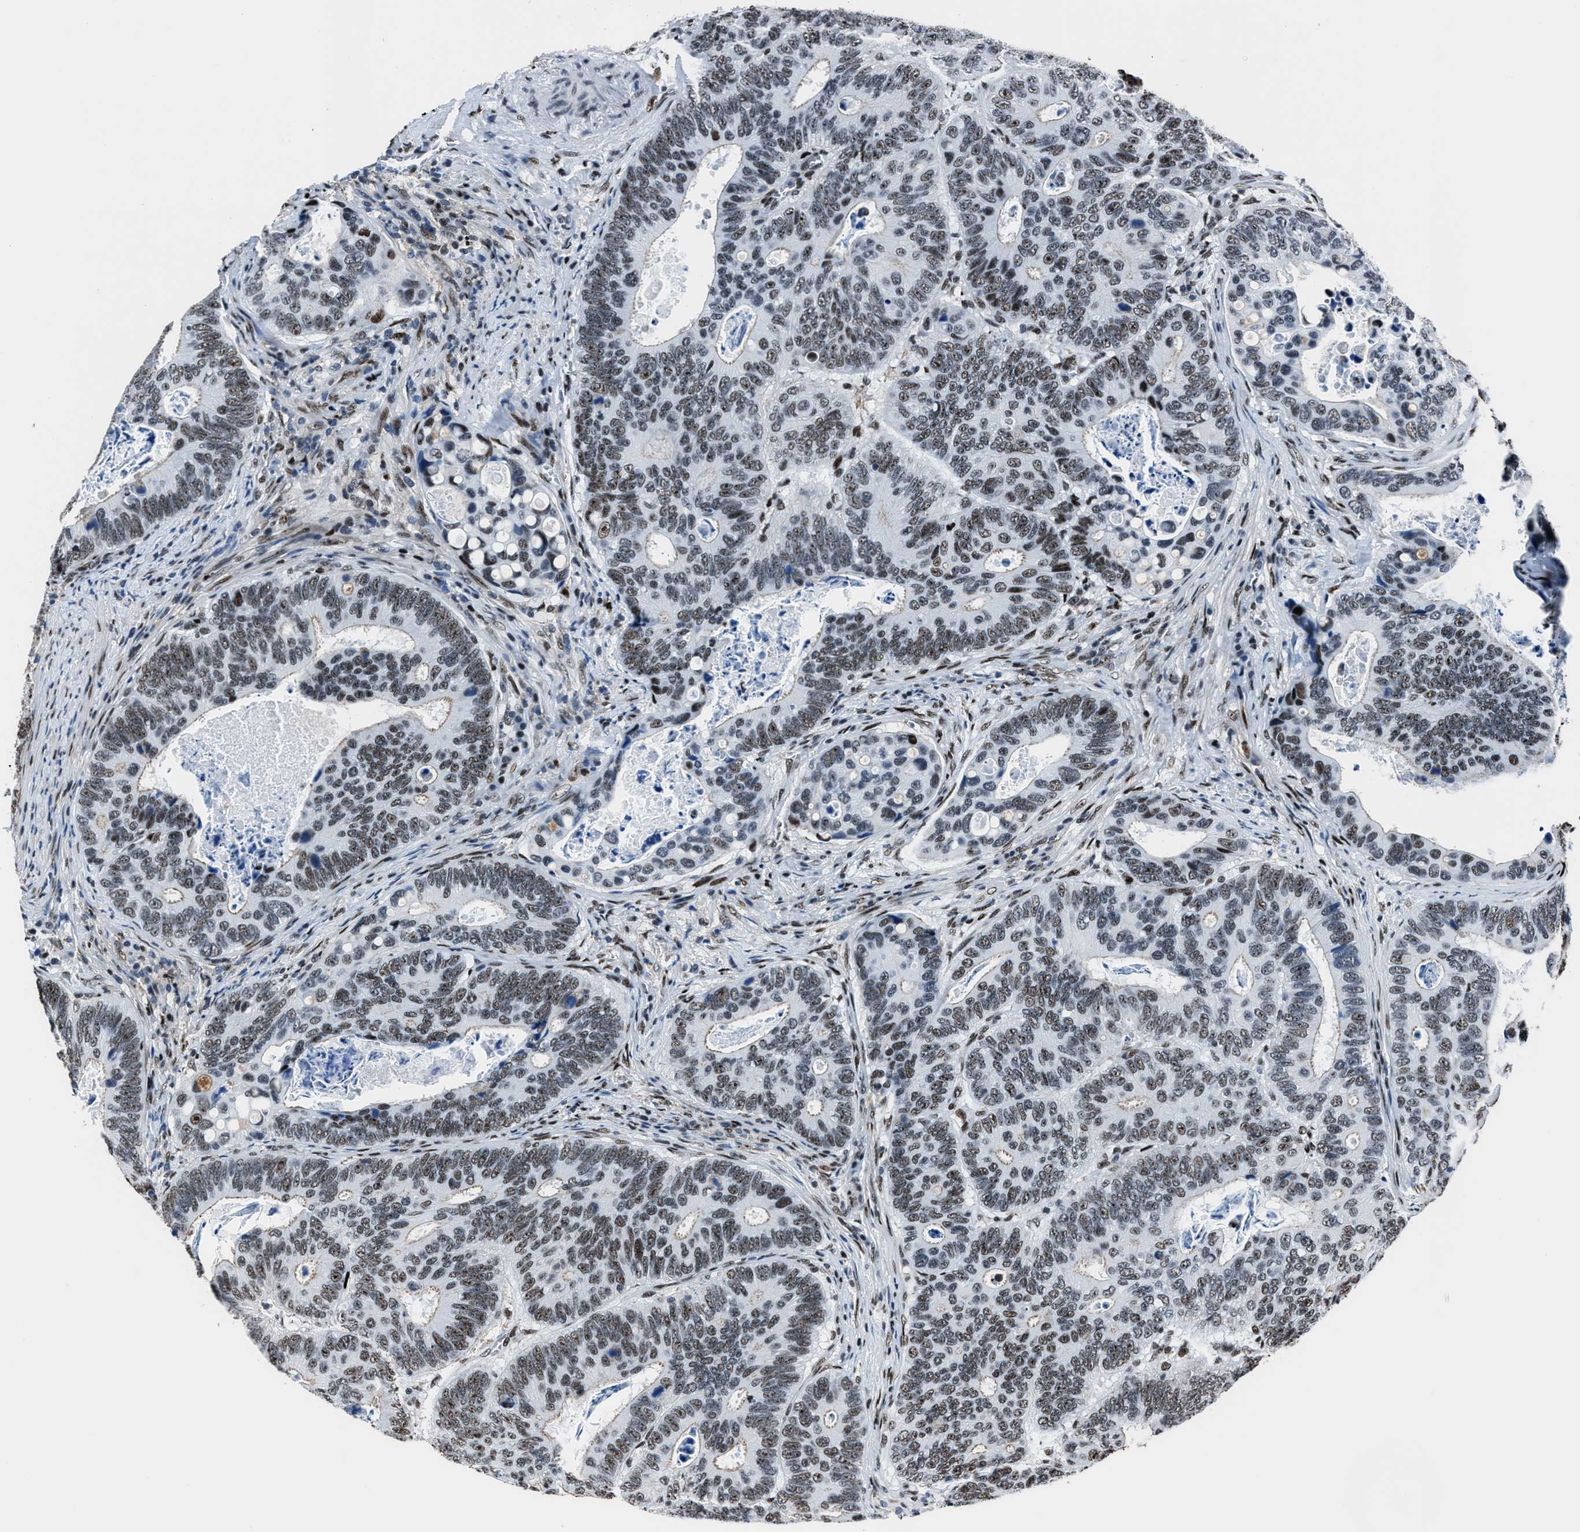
{"staining": {"intensity": "weak", "quantity": ">75%", "location": "nuclear"}, "tissue": "colorectal cancer", "cell_type": "Tumor cells", "image_type": "cancer", "snomed": [{"axis": "morphology", "description": "Inflammation, NOS"}, {"axis": "morphology", "description": "Adenocarcinoma, NOS"}, {"axis": "topography", "description": "Colon"}], "caption": "A brown stain highlights weak nuclear expression of a protein in adenocarcinoma (colorectal) tumor cells.", "gene": "PPIE", "patient": {"sex": "male", "age": 72}}